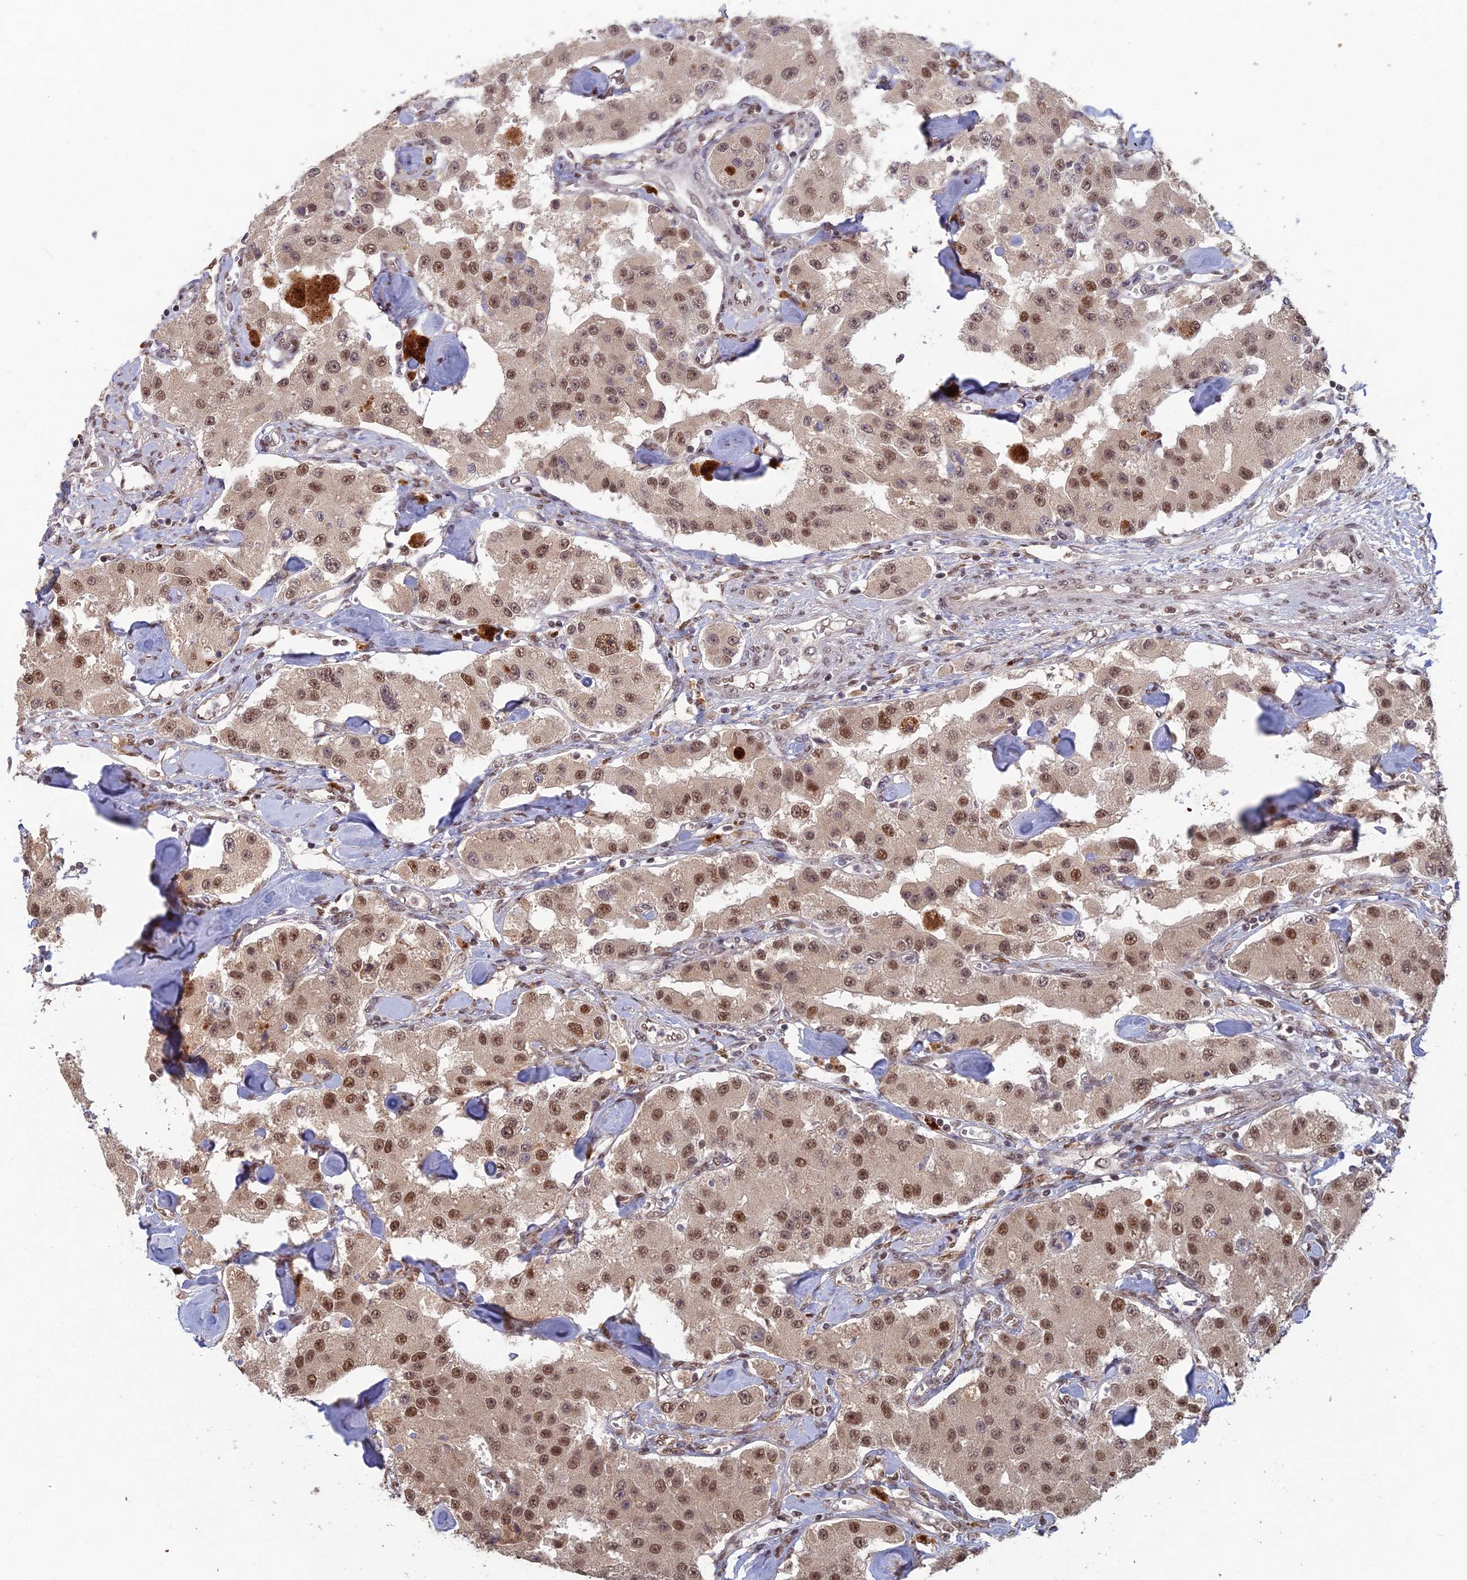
{"staining": {"intensity": "moderate", "quantity": ">75%", "location": "nuclear"}, "tissue": "carcinoid", "cell_type": "Tumor cells", "image_type": "cancer", "snomed": [{"axis": "morphology", "description": "Carcinoid, malignant, NOS"}, {"axis": "topography", "description": "Pancreas"}], "caption": "Approximately >75% of tumor cells in malignant carcinoid display moderate nuclear protein expression as visualized by brown immunohistochemical staining.", "gene": "RANBP3", "patient": {"sex": "male", "age": 41}}